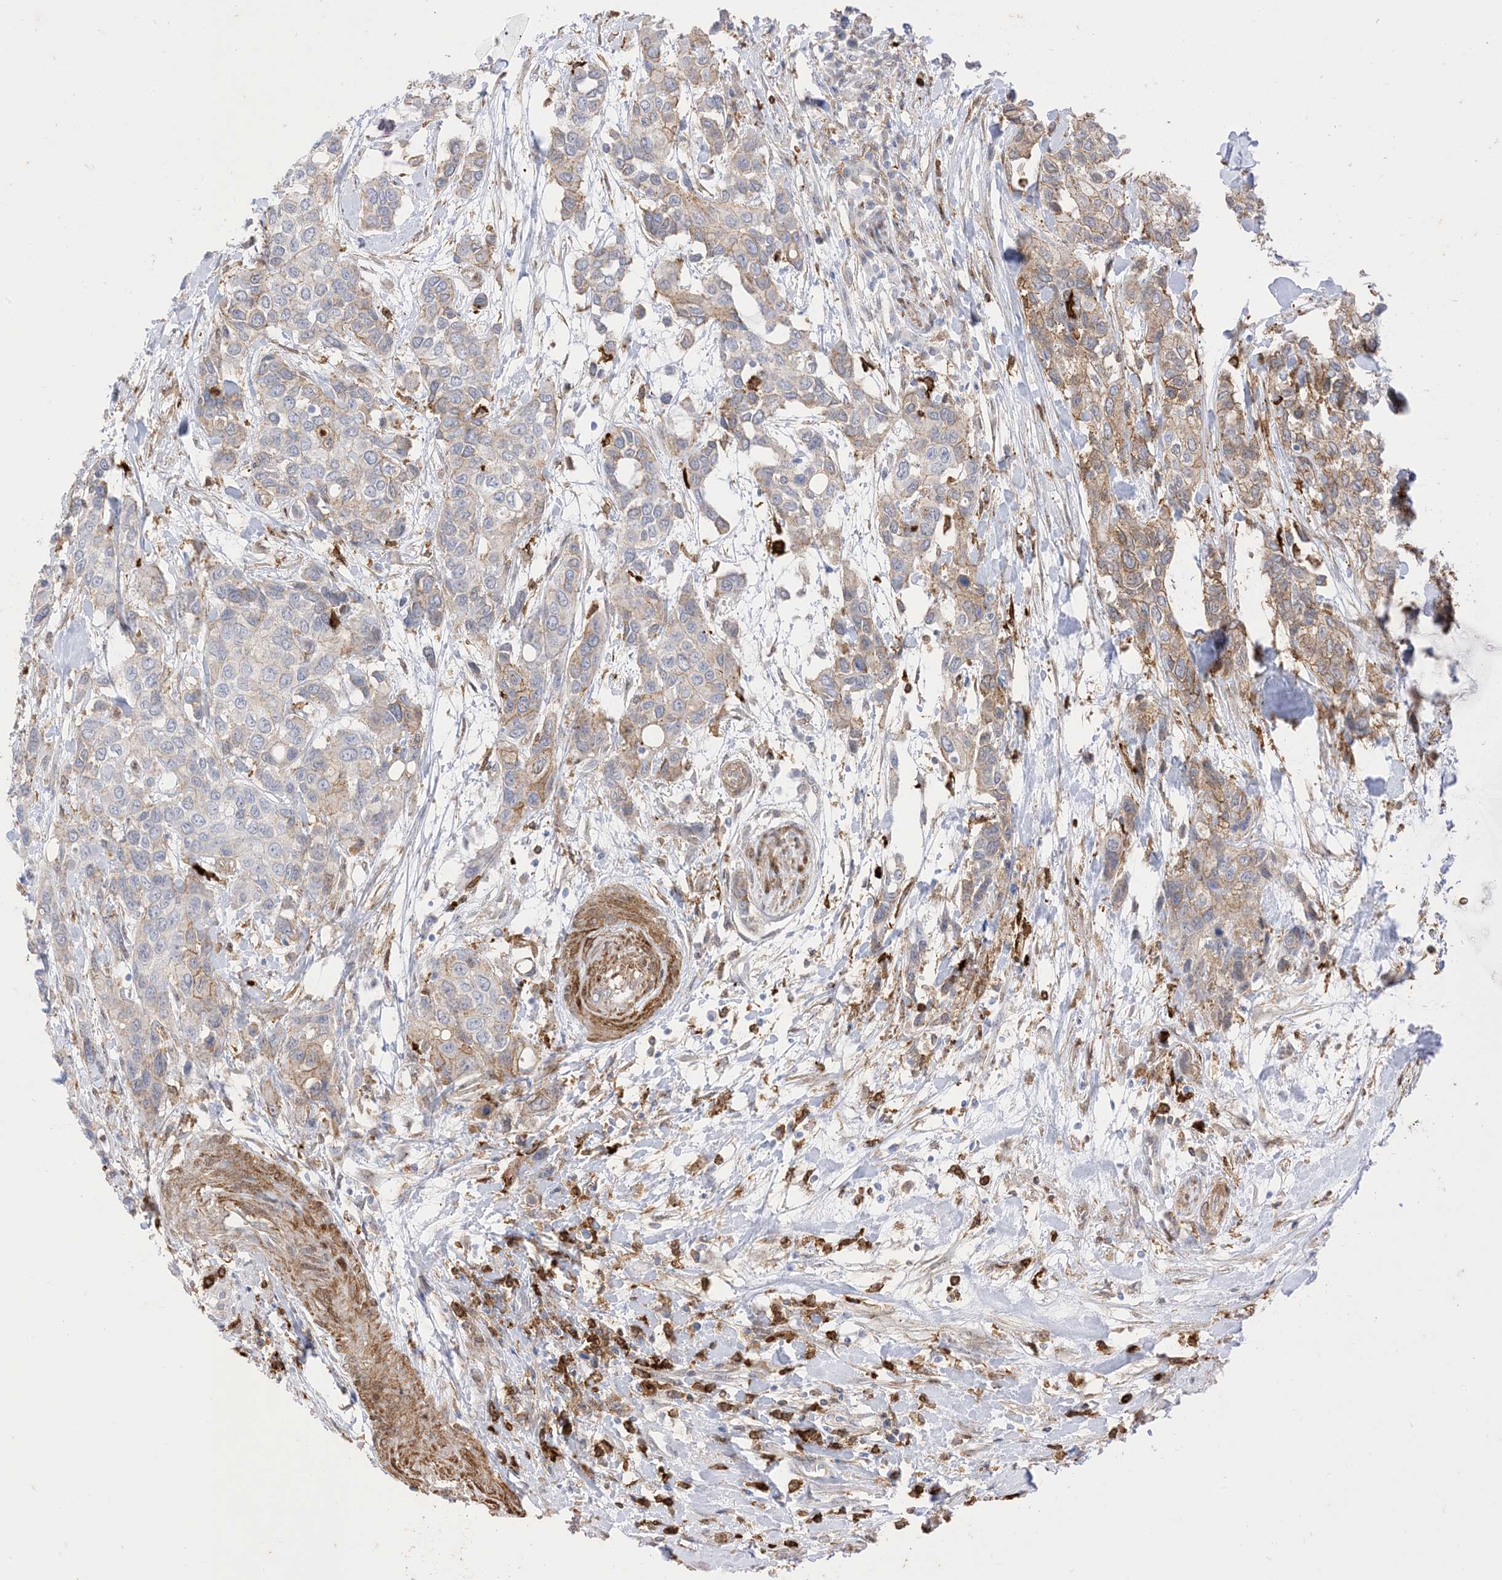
{"staining": {"intensity": "weak", "quantity": "25%-75%", "location": "cytoplasmic/membranous"}, "tissue": "urothelial cancer", "cell_type": "Tumor cells", "image_type": "cancer", "snomed": [{"axis": "morphology", "description": "Normal tissue, NOS"}, {"axis": "morphology", "description": "Urothelial carcinoma, High grade"}, {"axis": "topography", "description": "Vascular tissue"}, {"axis": "topography", "description": "Urinary bladder"}], "caption": "Protein staining of urothelial cancer tissue reveals weak cytoplasmic/membranous staining in about 25%-75% of tumor cells. The protein of interest is shown in brown color, while the nuclei are stained blue.", "gene": "GSN", "patient": {"sex": "female", "age": 56}}